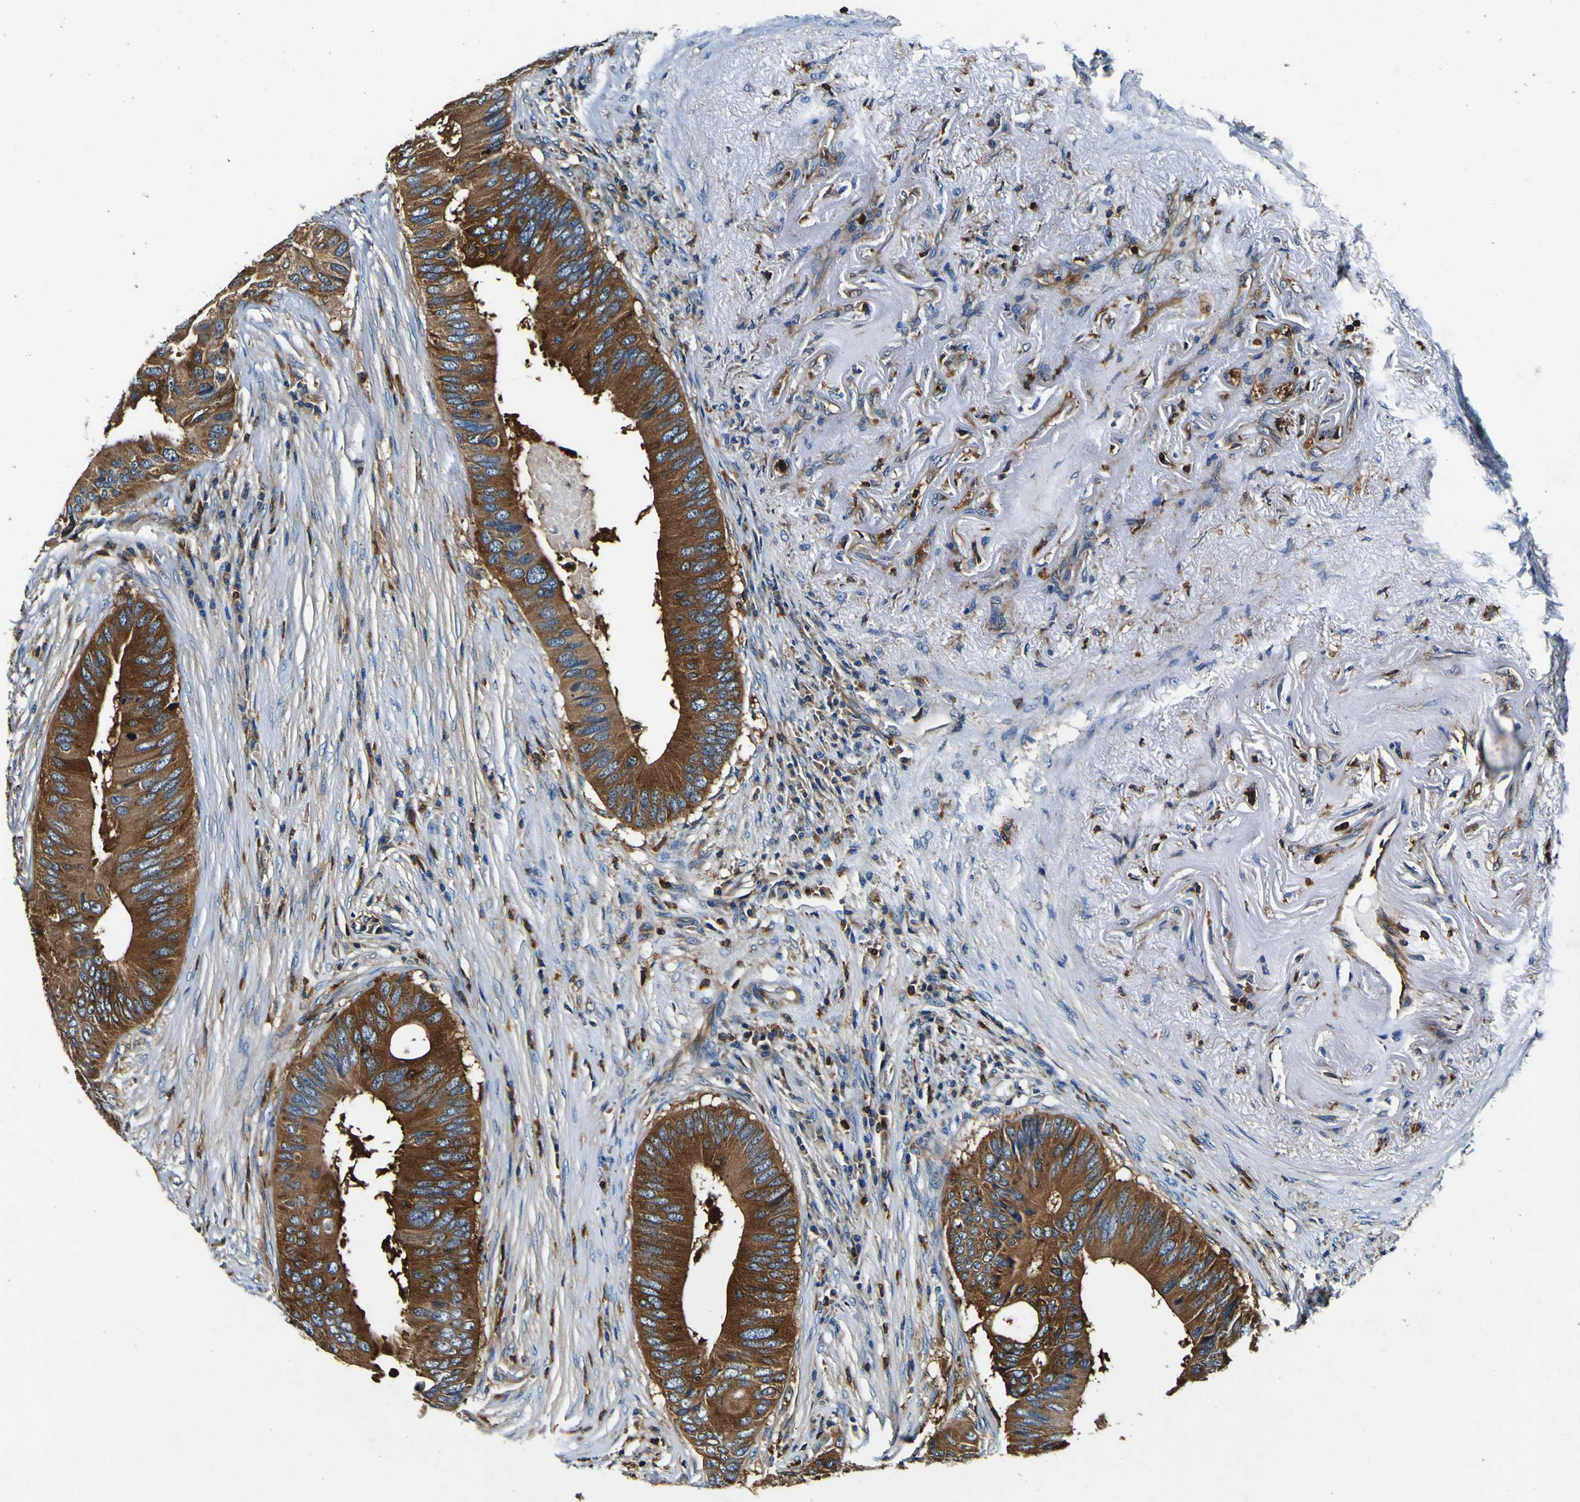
{"staining": {"intensity": "strong", "quantity": ">75%", "location": "cytoplasmic/membranous"}, "tissue": "colorectal cancer", "cell_type": "Tumor cells", "image_type": "cancer", "snomed": [{"axis": "morphology", "description": "Adenocarcinoma, NOS"}, {"axis": "topography", "description": "Colon"}], "caption": "Brown immunohistochemical staining in human colorectal adenocarcinoma reveals strong cytoplasmic/membranous expression in approximately >75% of tumor cells.", "gene": "RHOT2", "patient": {"sex": "male", "age": 71}}